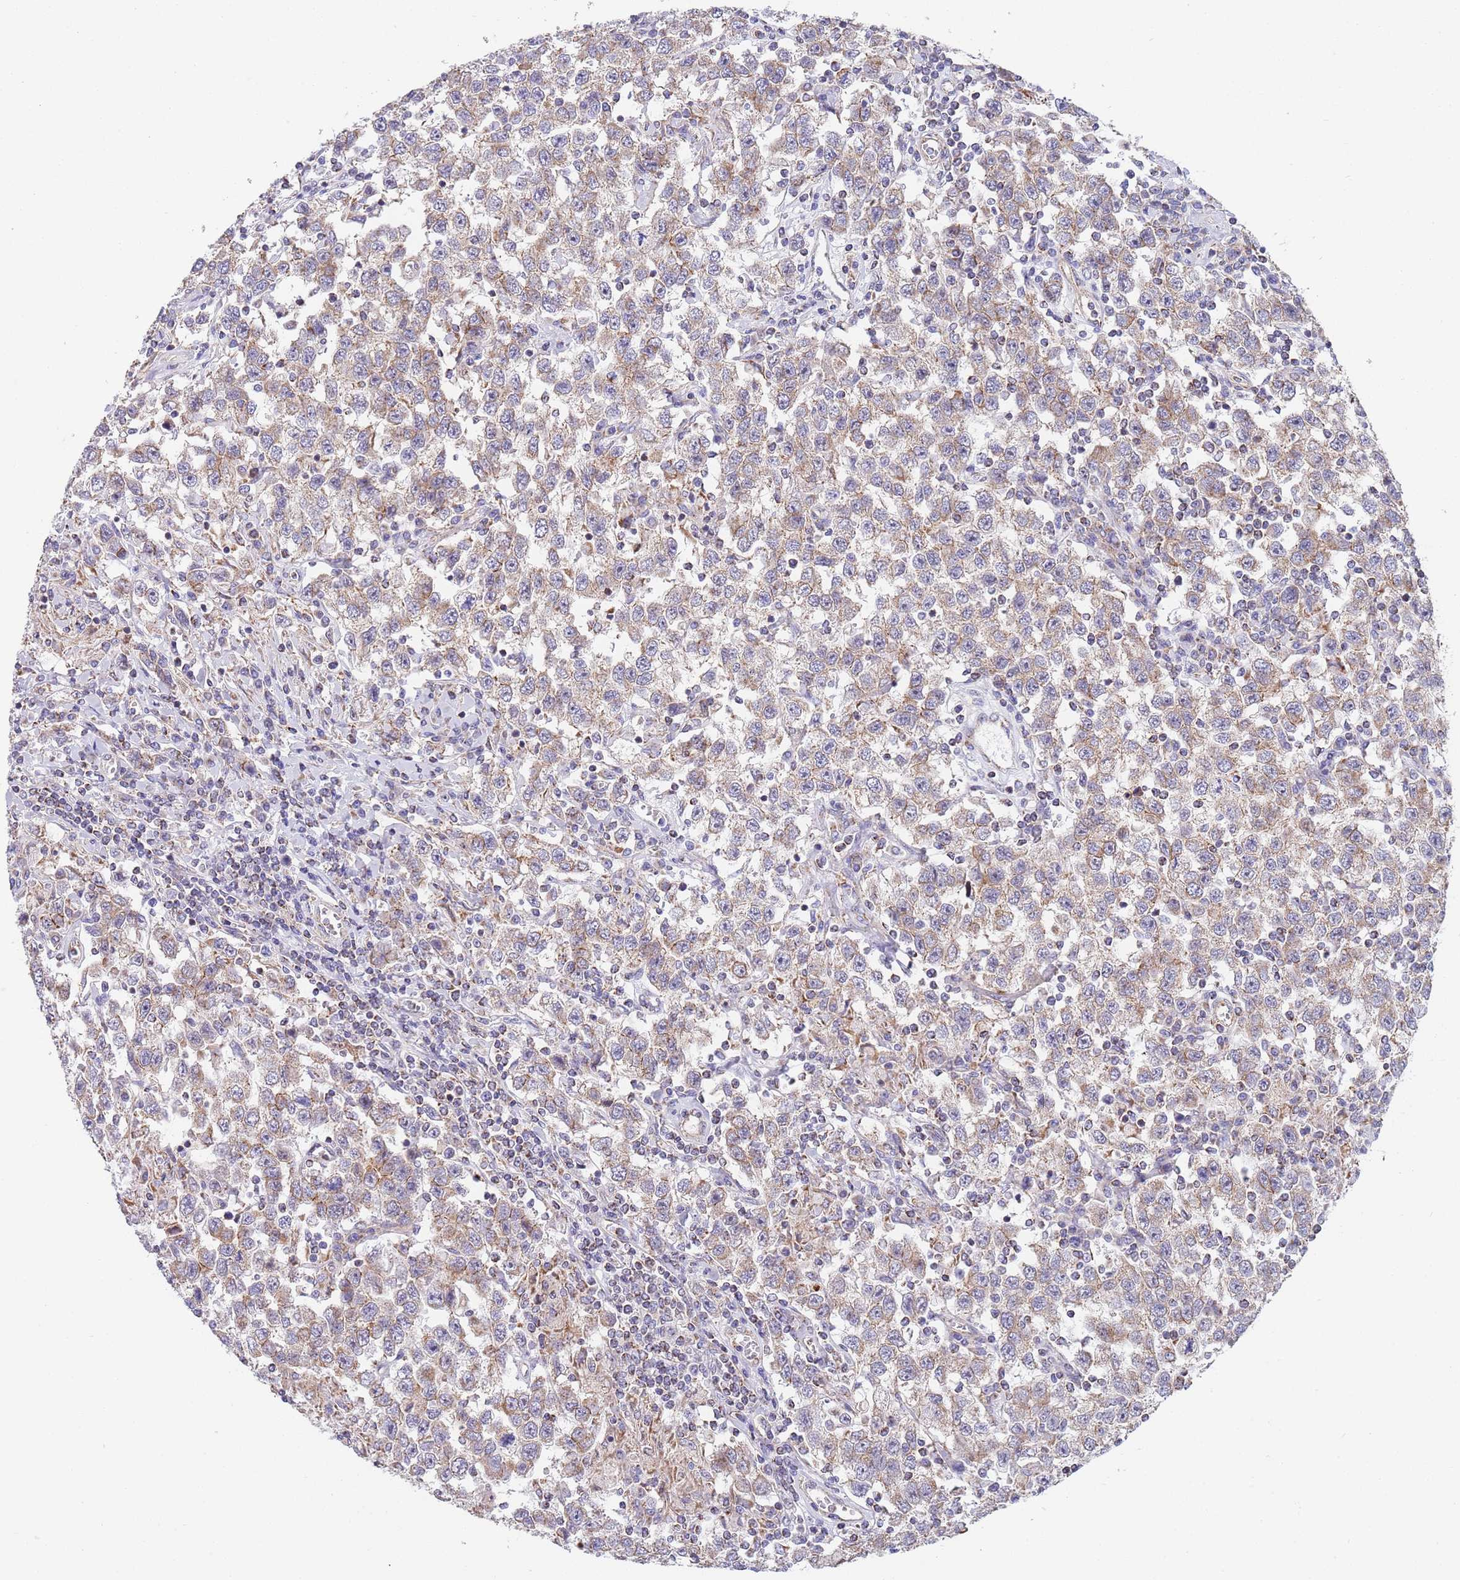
{"staining": {"intensity": "weak", "quantity": ">75%", "location": "cytoplasmic/membranous"}, "tissue": "testis cancer", "cell_type": "Tumor cells", "image_type": "cancer", "snomed": [{"axis": "morphology", "description": "Seminoma, NOS"}, {"axis": "topography", "description": "Testis"}], "caption": "Testis seminoma stained with IHC reveals weak cytoplasmic/membranous positivity in about >75% of tumor cells.", "gene": "PWWP3A", "patient": {"sex": "male", "age": 41}}